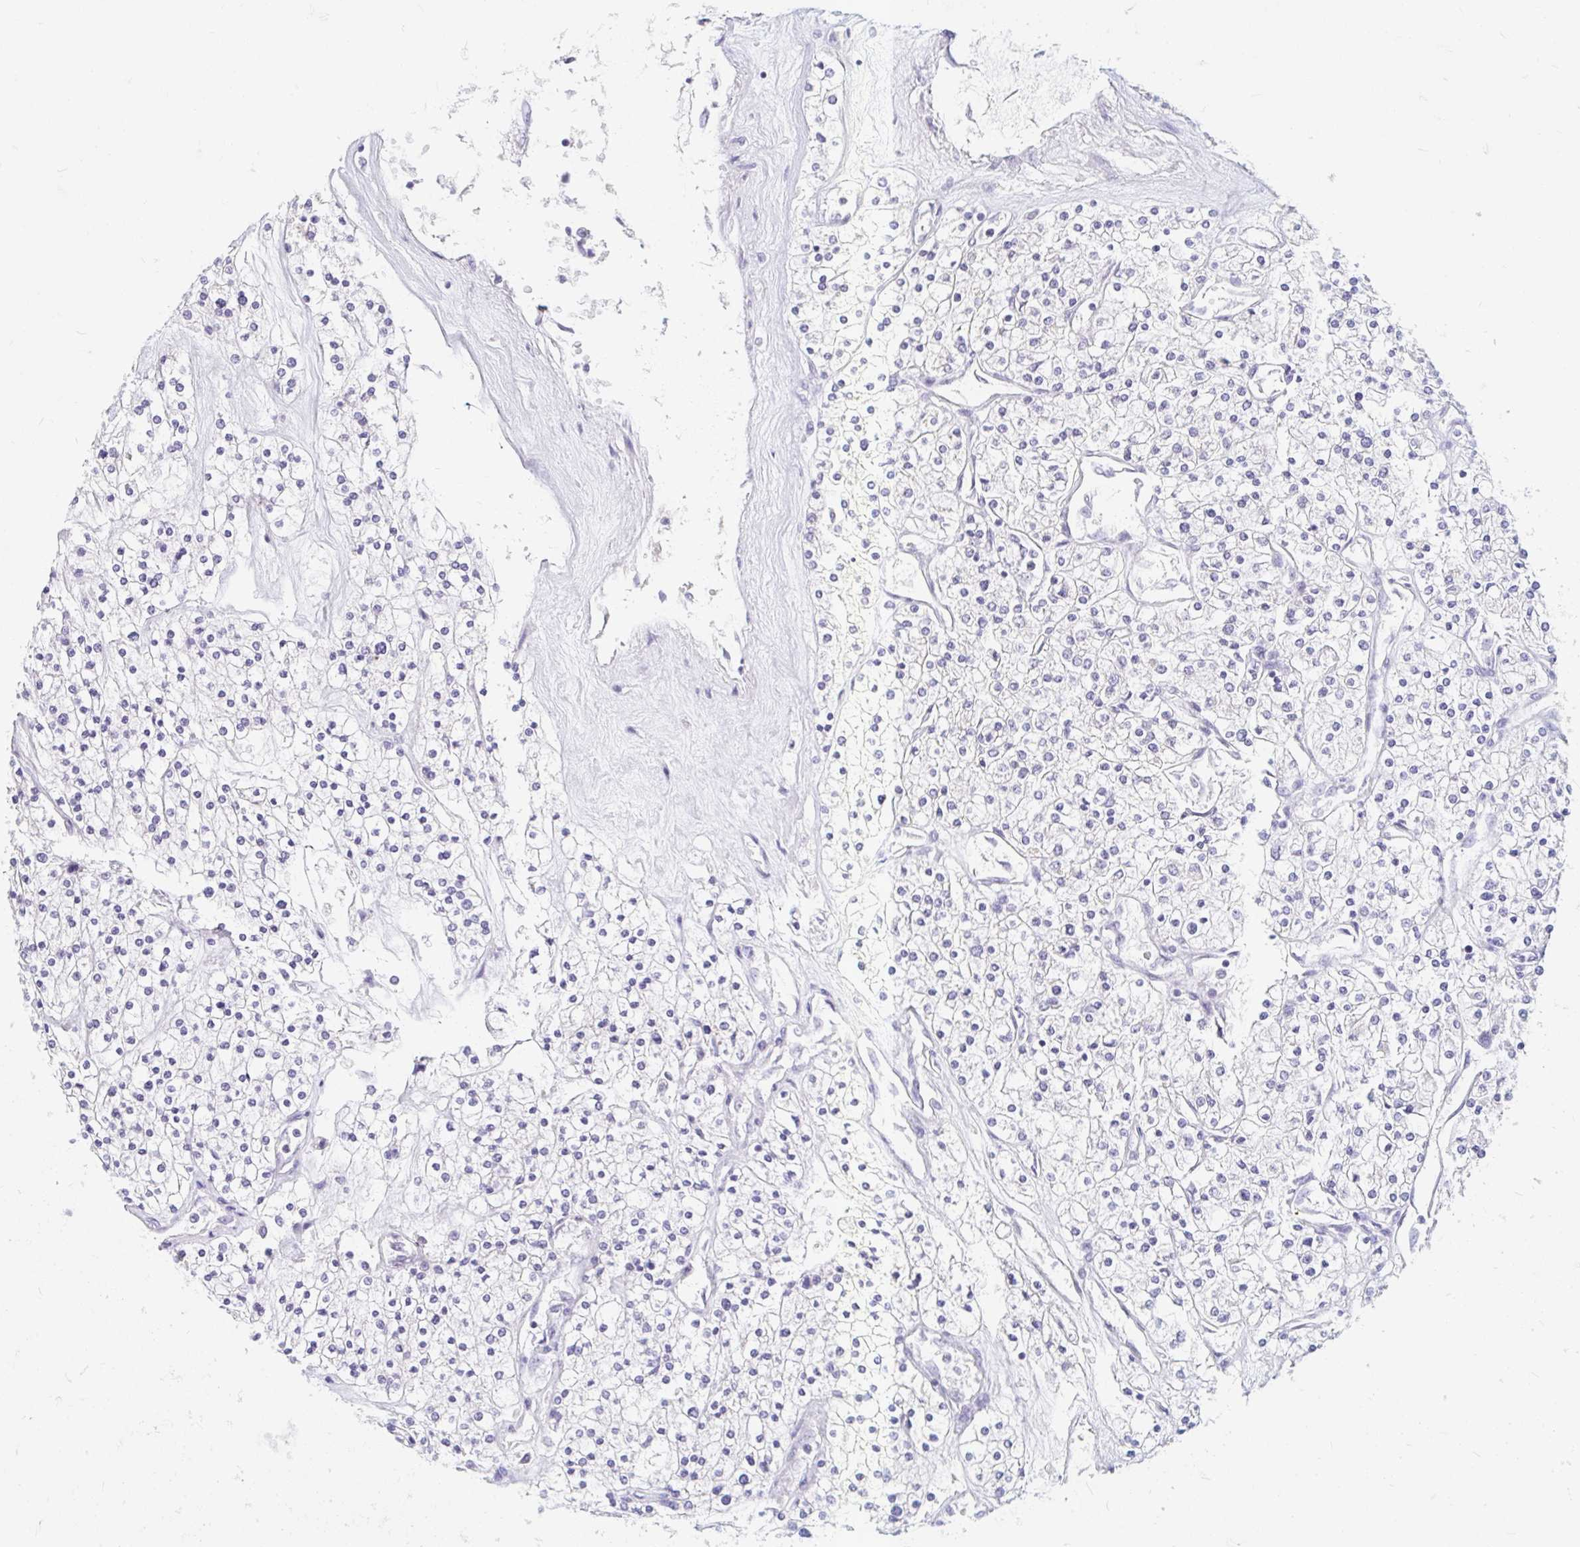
{"staining": {"intensity": "negative", "quantity": "none", "location": "none"}, "tissue": "renal cancer", "cell_type": "Tumor cells", "image_type": "cancer", "snomed": [{"axis": "morphology", "description": "Adenocarcinoma, NOS"}, {"axis": "topography", "description": "Kidney"}], "caption": "Immunohistochemical staining of renal adenocarcinoma displays no significant expression in tumor cells.", "gene": "ADH1A", "patient": {"sex": "male", "age": 80}}